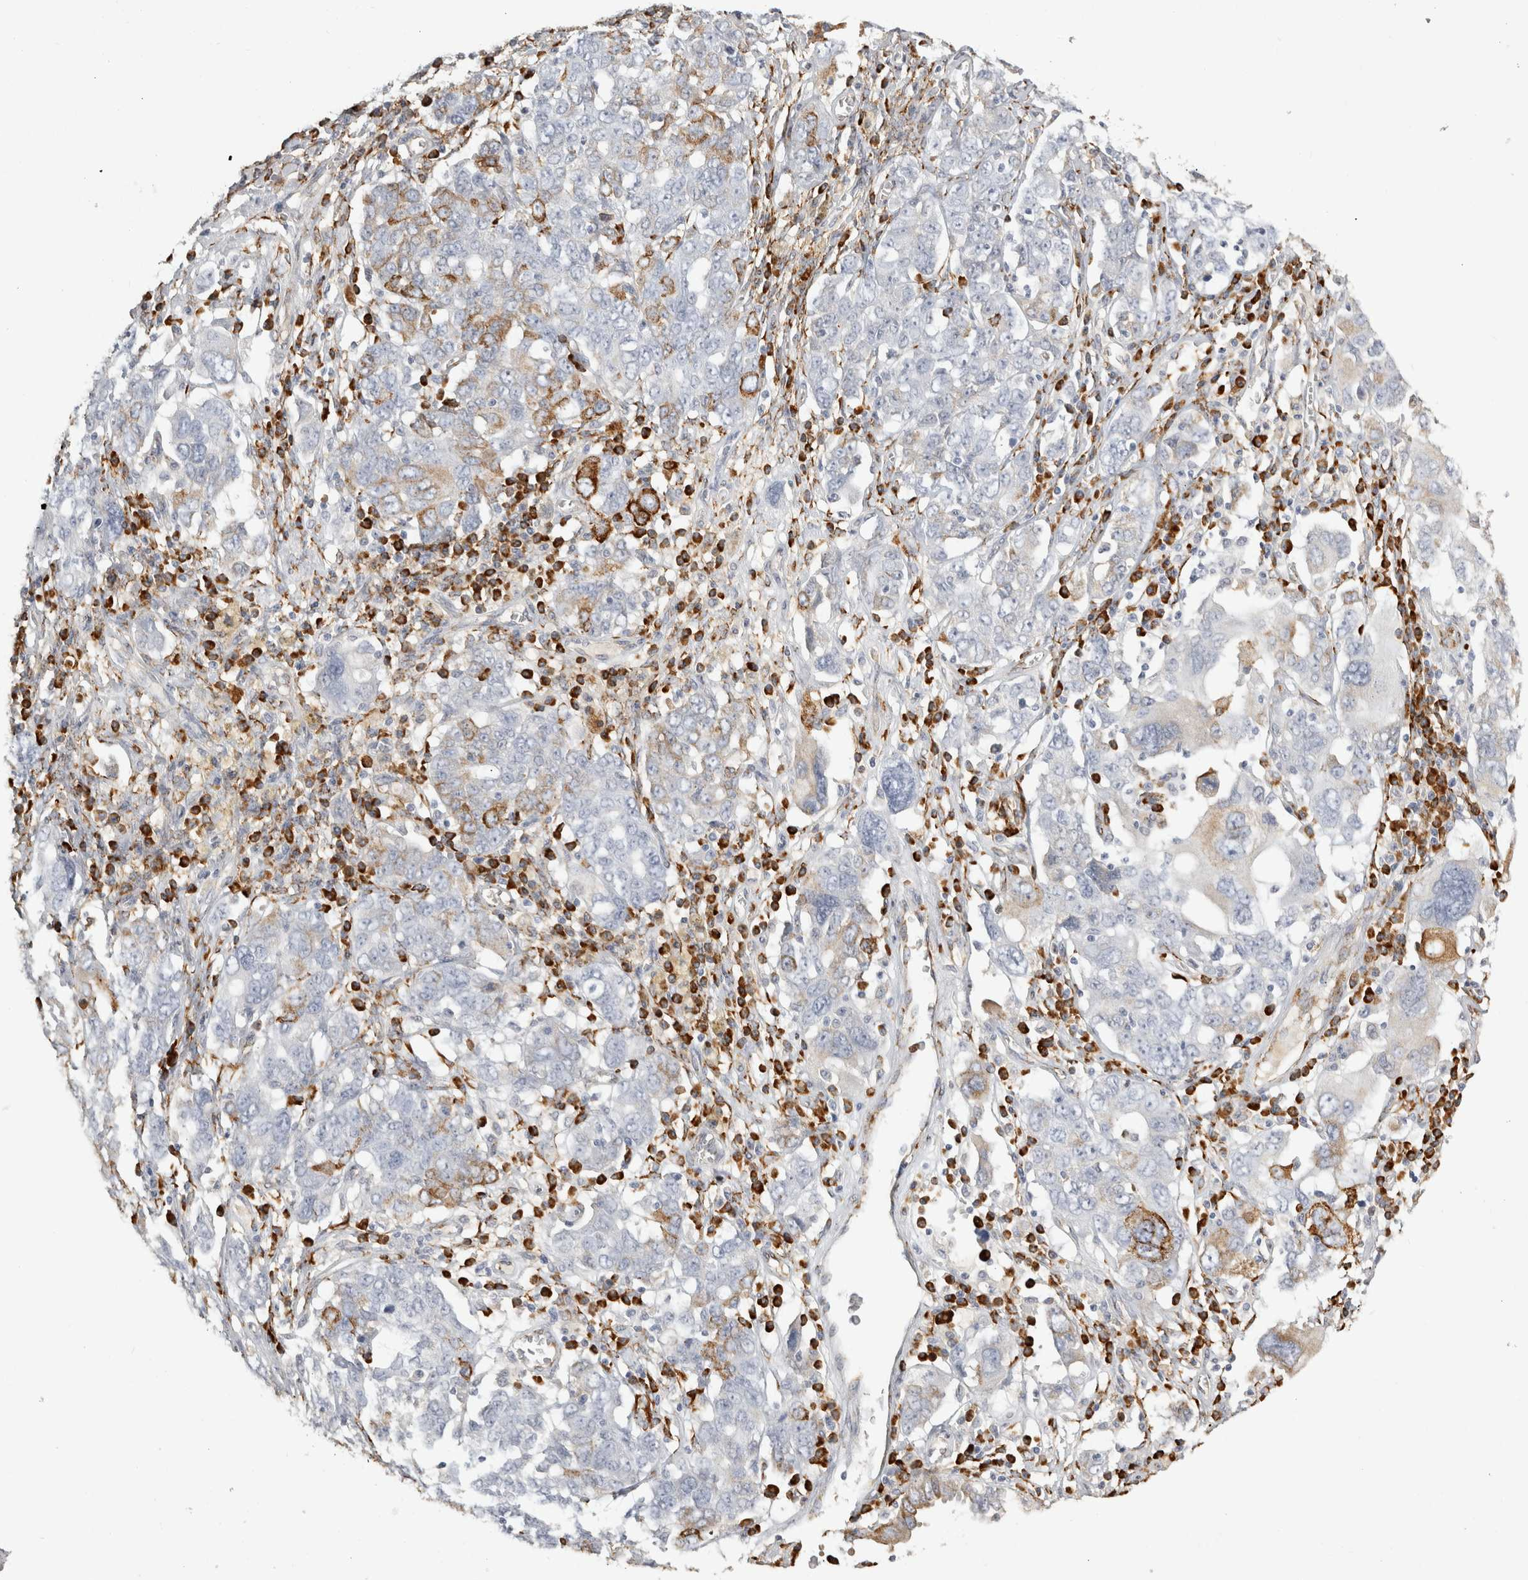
{"staining": {"intensity": "moderate", "quantity": "<25%", "location": "cytoplasmic/membranous"}, "tissue": "ovarian cancer", "cell_type": "Tumor cells", "image_type": "cancer", "snomed": [{"axis": "morphology", "description": "Carcinoma, endometroid"}, {"axis": "topography", "description": "Ovary"}], "caption": "Immunohistochemistry micrograph of neoplastic tissue: human ovarian cancer (endometroid carcinoma) stained using IHC displays low levels of moderate protein expression localized specifically in the cytoplasmic/membranous of tumor cells, appearing as a cytoplasmic/membranous brown color.", "gene": "OSTN", "patient": {"sex": "female", "age": 62}}